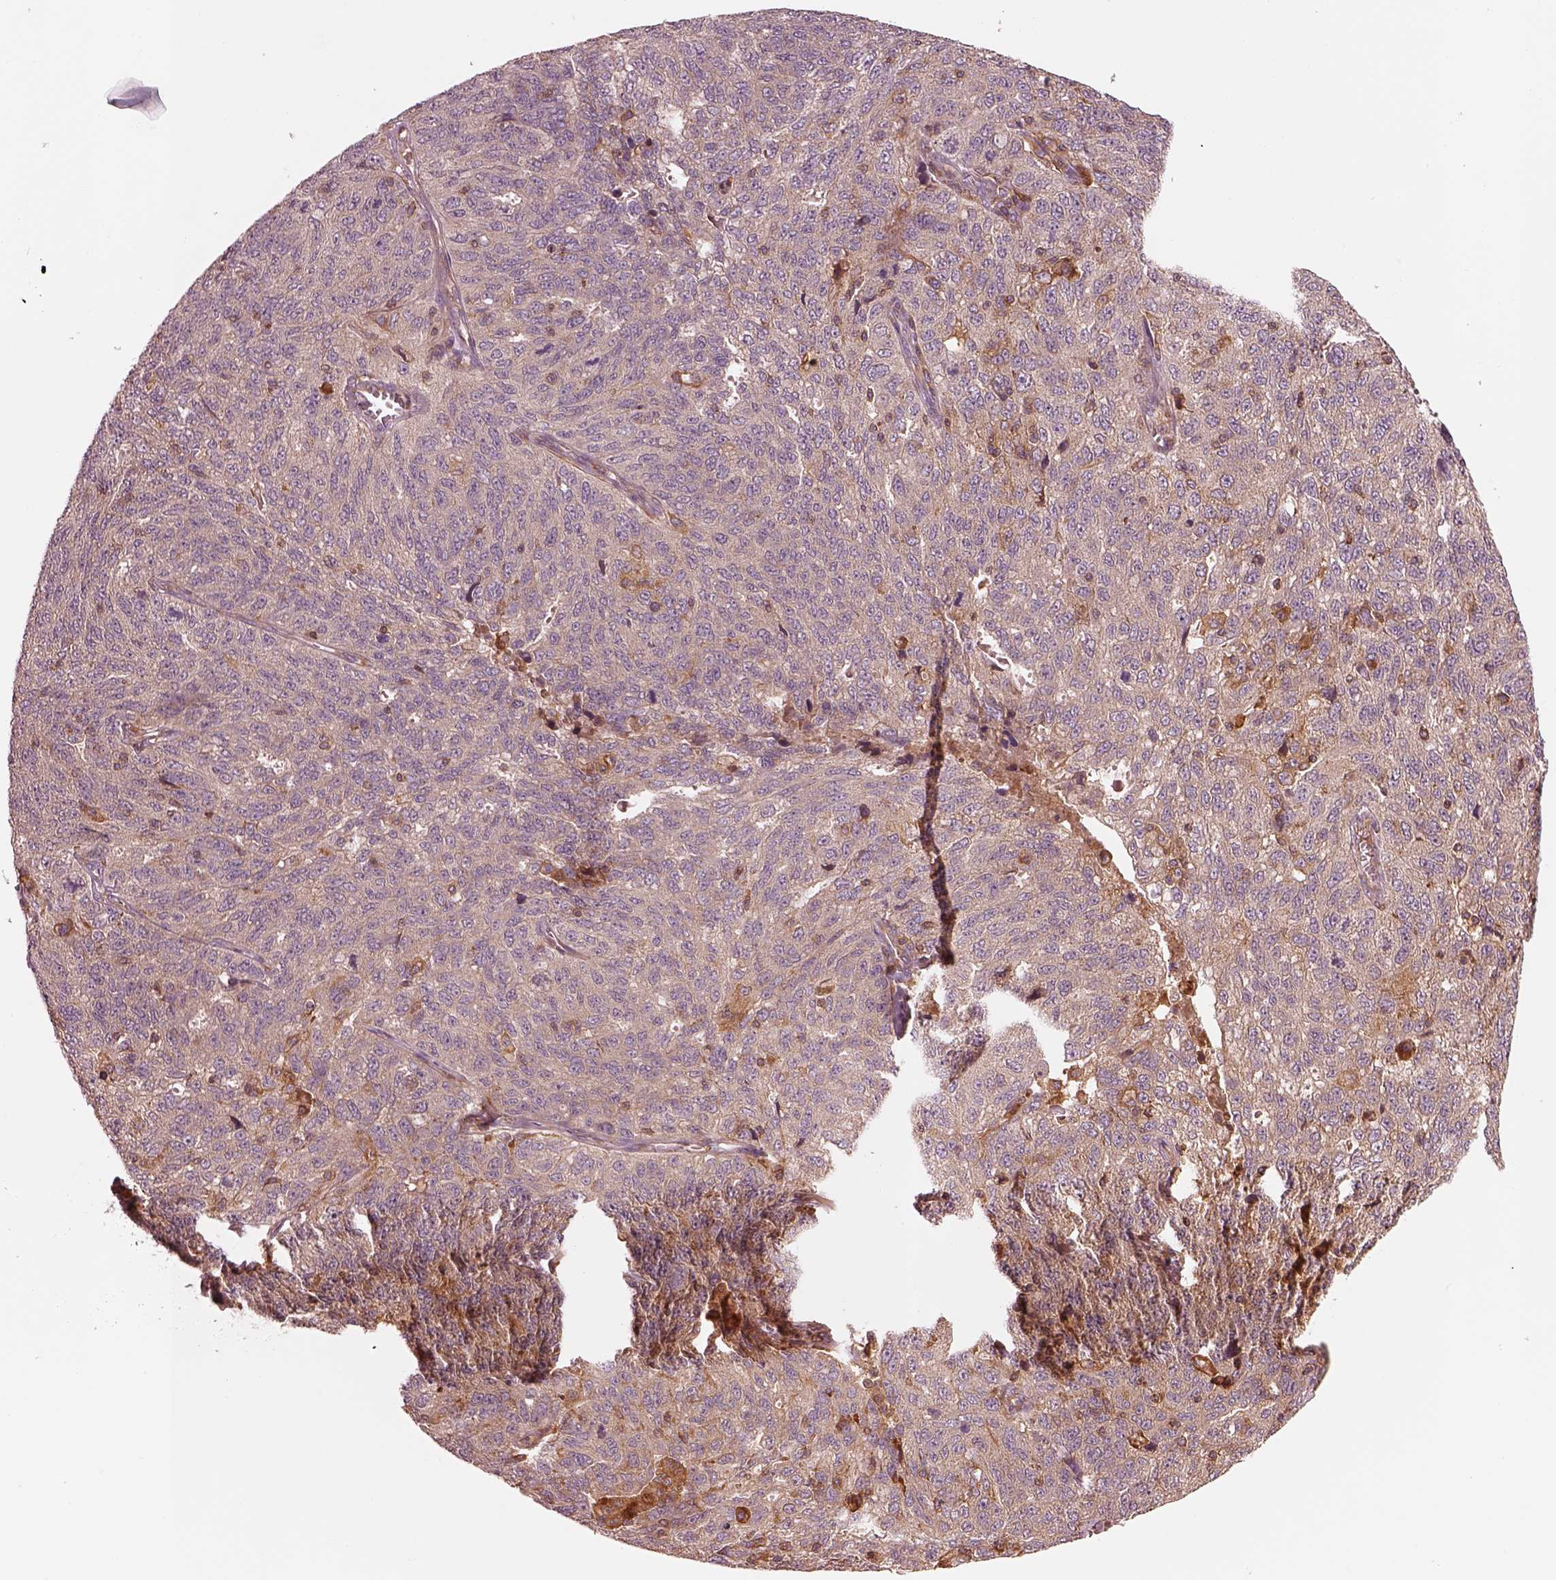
{"staining": {"intensity": "moderate", "quantity": "<25%", "location": "cytoplasmic/membranous"}, "tissue": "ovarian cancer", "cell_type": "Tumor cells", "image_type": "cancer", "snomed": [{"axis": "morphology", "description": "Cystadenocarcinoma, serous, NOS"}, {"axis": "topography", "description": "Ovary"}], "caption": "This histopathology image displays ovarian cancer stained with immunohistochemistry to label a protein in brown. The cytoplasmic/membranous of tumor cells show moderate positivity for the protein. Nuclei are counter-stained blue.", "gene": "ASCC2", "patient": {"sex": "female", "age": 71}}